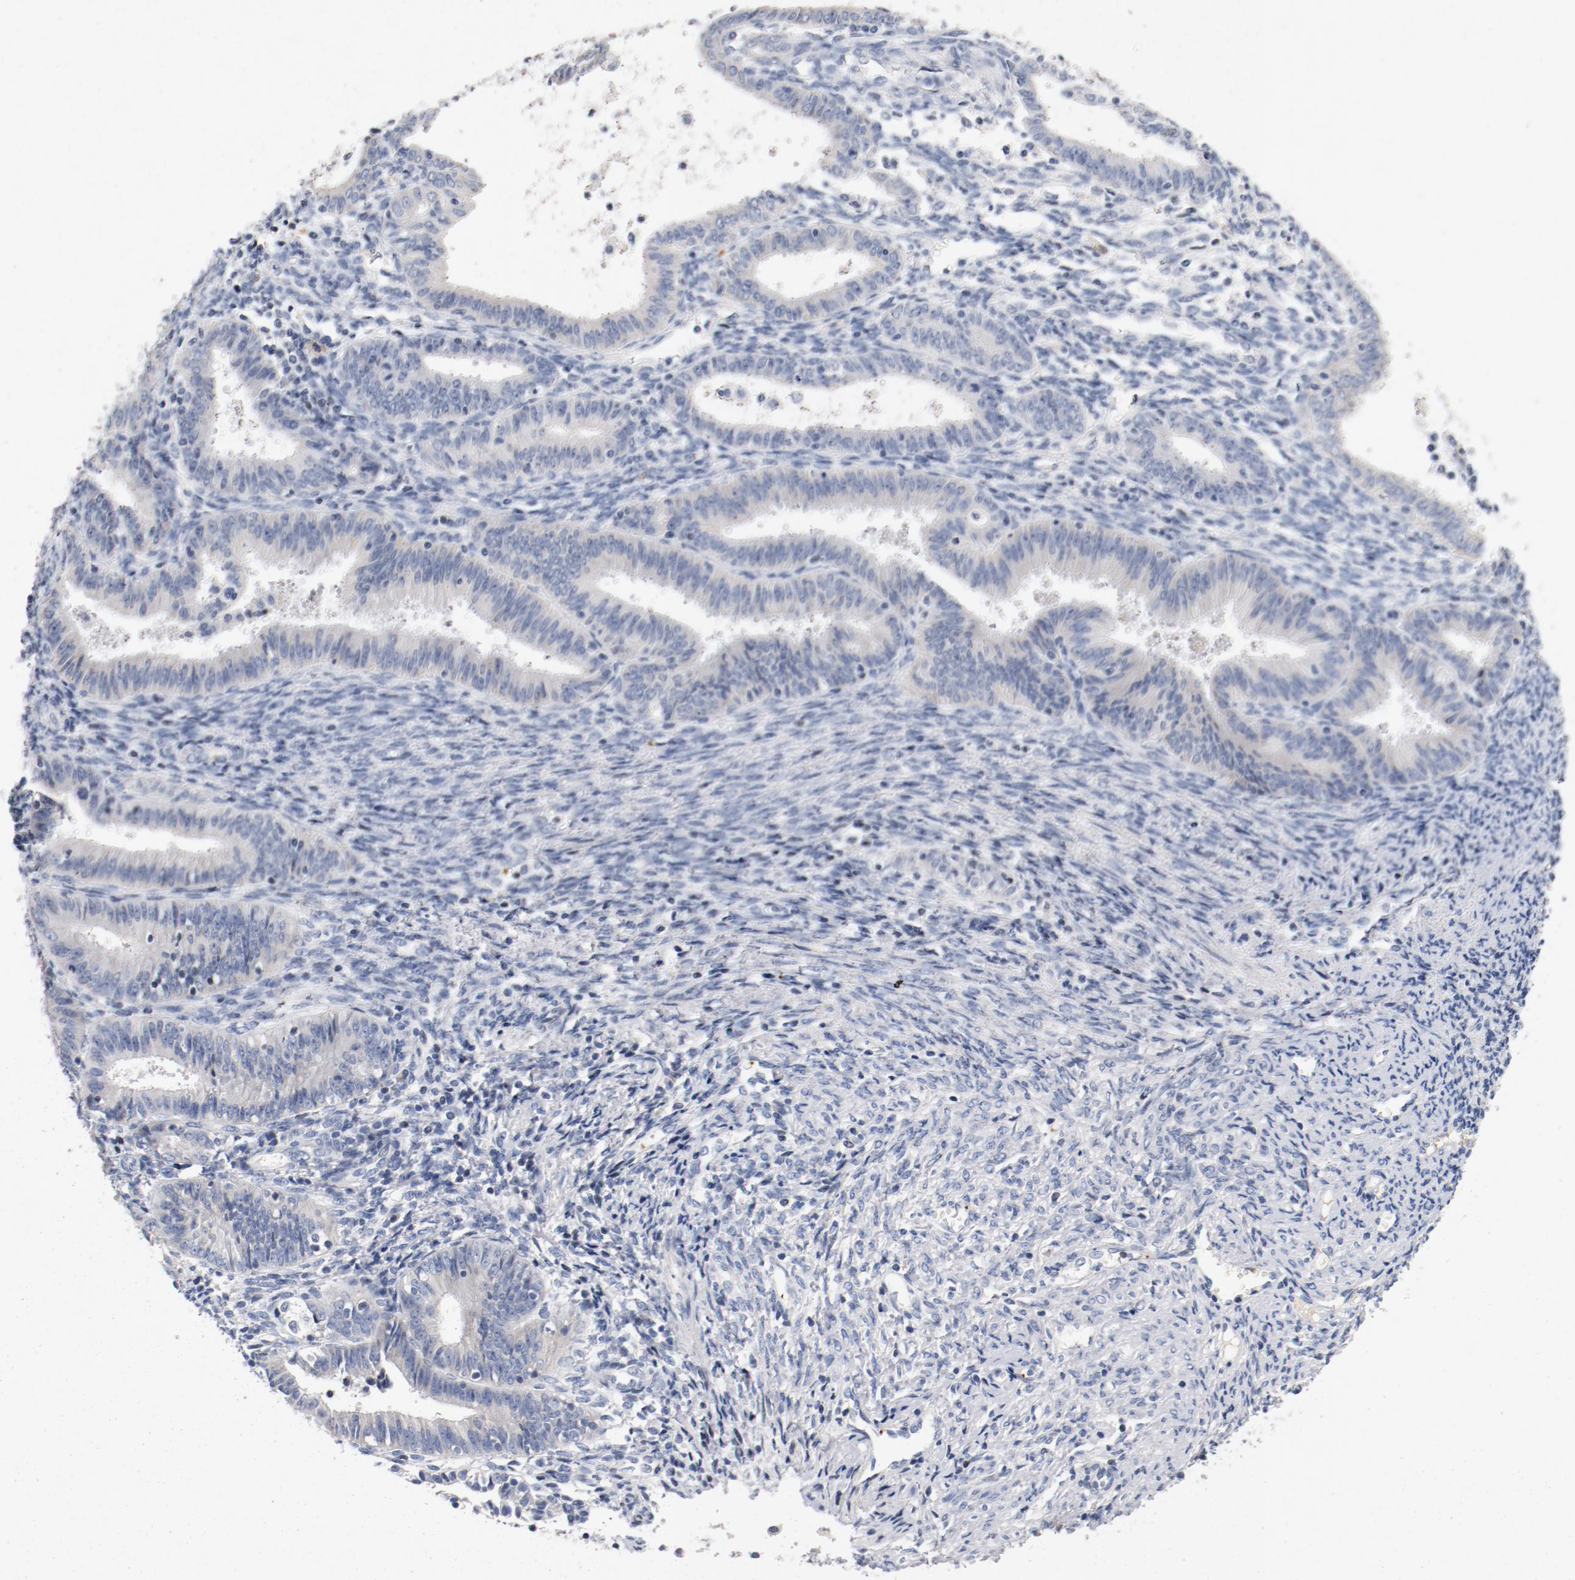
{"staining": {"intensity": "negative", "quantity": "none", "location": "none"}, "tissue": "endometrial cancer", "cell_type": "Tumor cells", "image_type": "cancer", "snomed": [{"axis": "morphology", "description": "Adenocarcinoma, NOS"}, {"axis": "topography", "description": "Endometrium"}], "caption": "Immunohistochemical staining of endometrial cancer (adenocarcinoma) demonstrates no significant positivity in tumor cells.", "gene": "PIM1", "patient": {"sex": "female", "age": 42}}